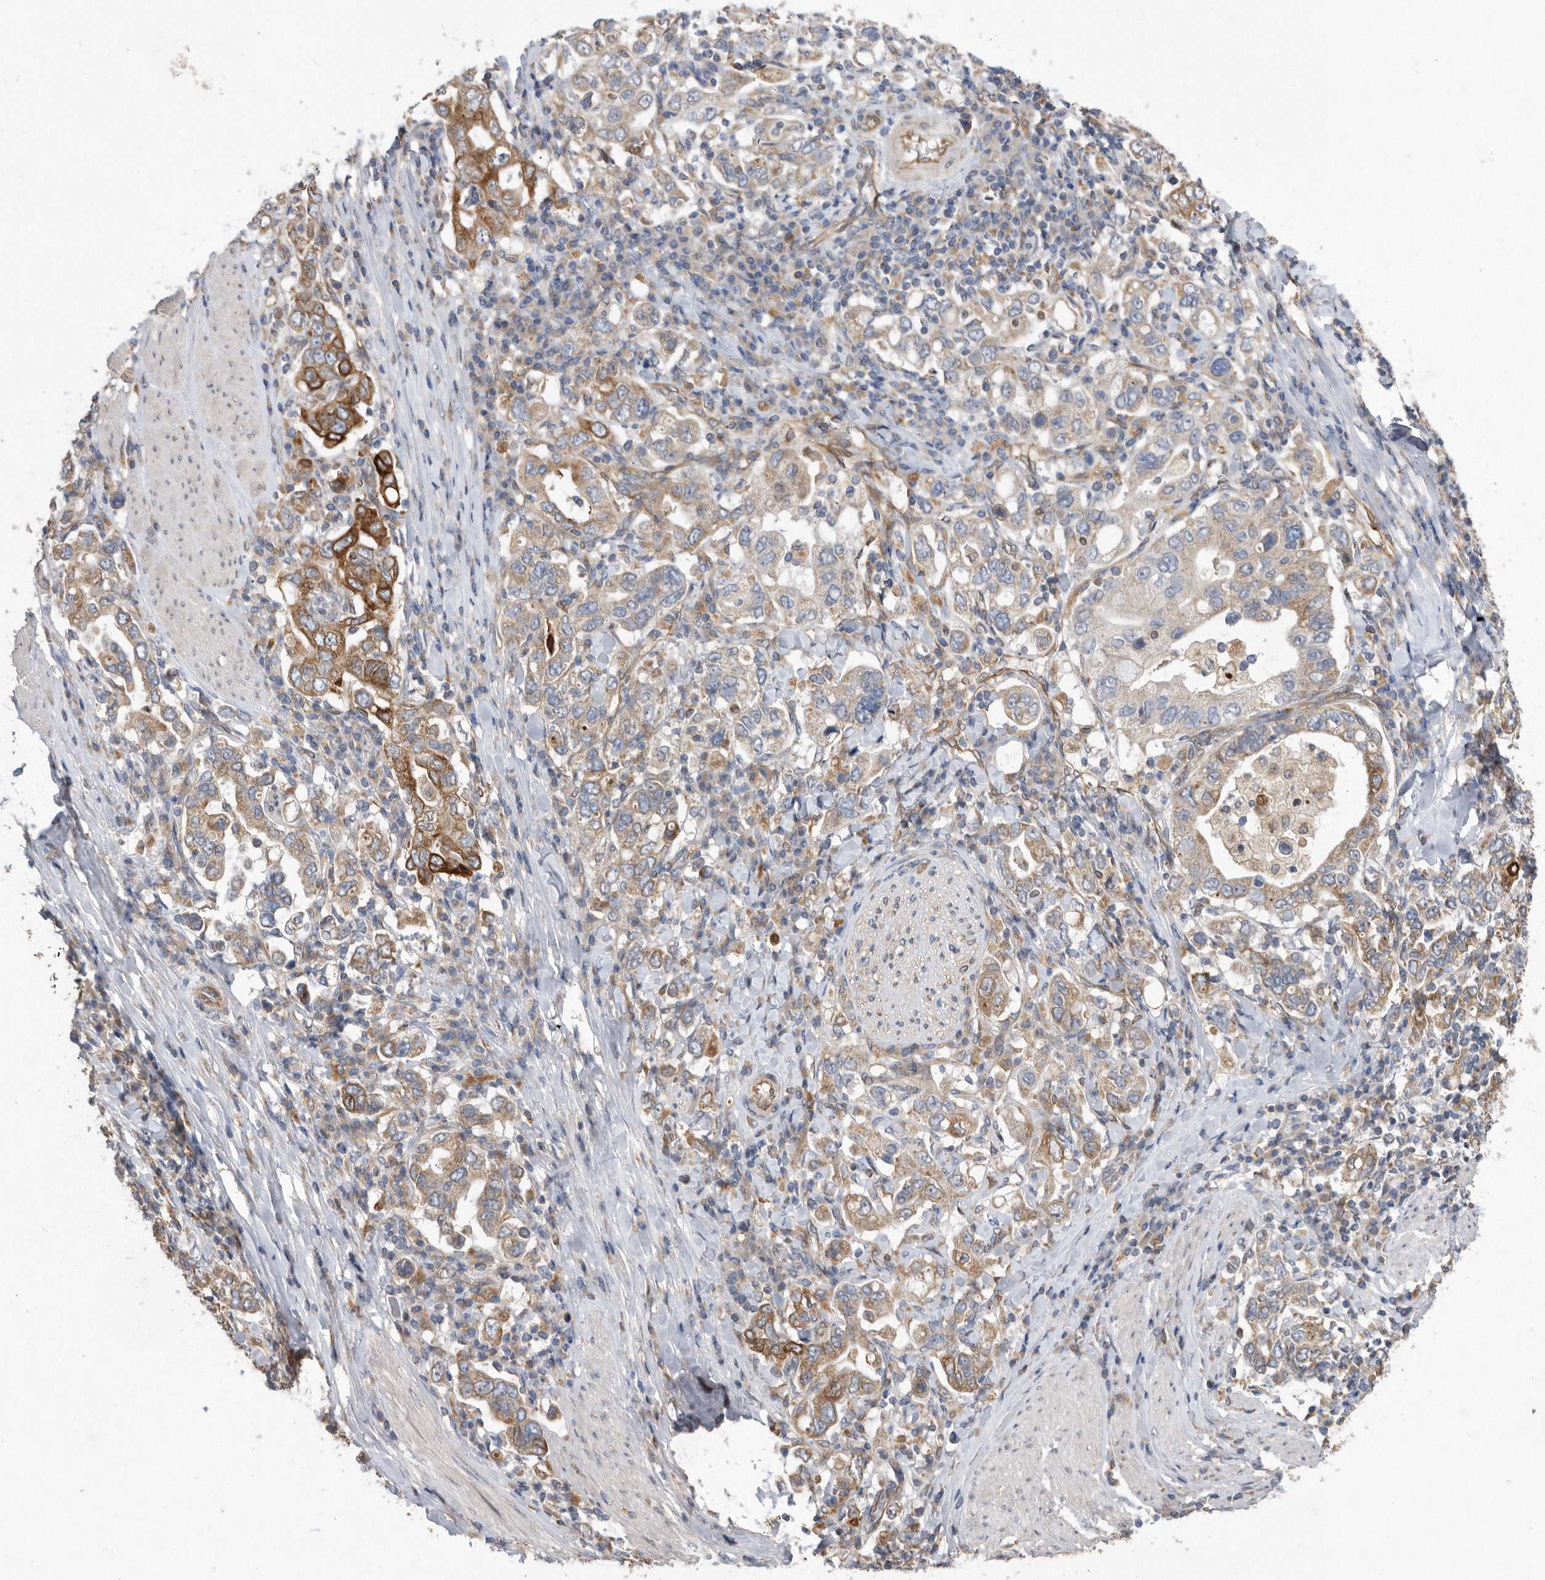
{"staining": {"intensity": "moderate", "quantity": ">75%", "location": "cytoplasmic/membranous"}, "tissue": "stomach cancer", "cell_type": "Tumor cells", "image_type": "cancer", "snomed": [{"axis": "morphology", "description": "Adenocarcinoma, NOS"}, {"axis": "topography", "description": "Stomach, upper"}], "caption": "Moderate cytoplasmic/membranous protein expression is appreciated in about >75% of tumor cells in stomach cancer (adenocarcinoma). (IHC, brightfield microscopy, high magnification).", "gene": "PON2", "patient": {"sex": "male", "age": 62}}